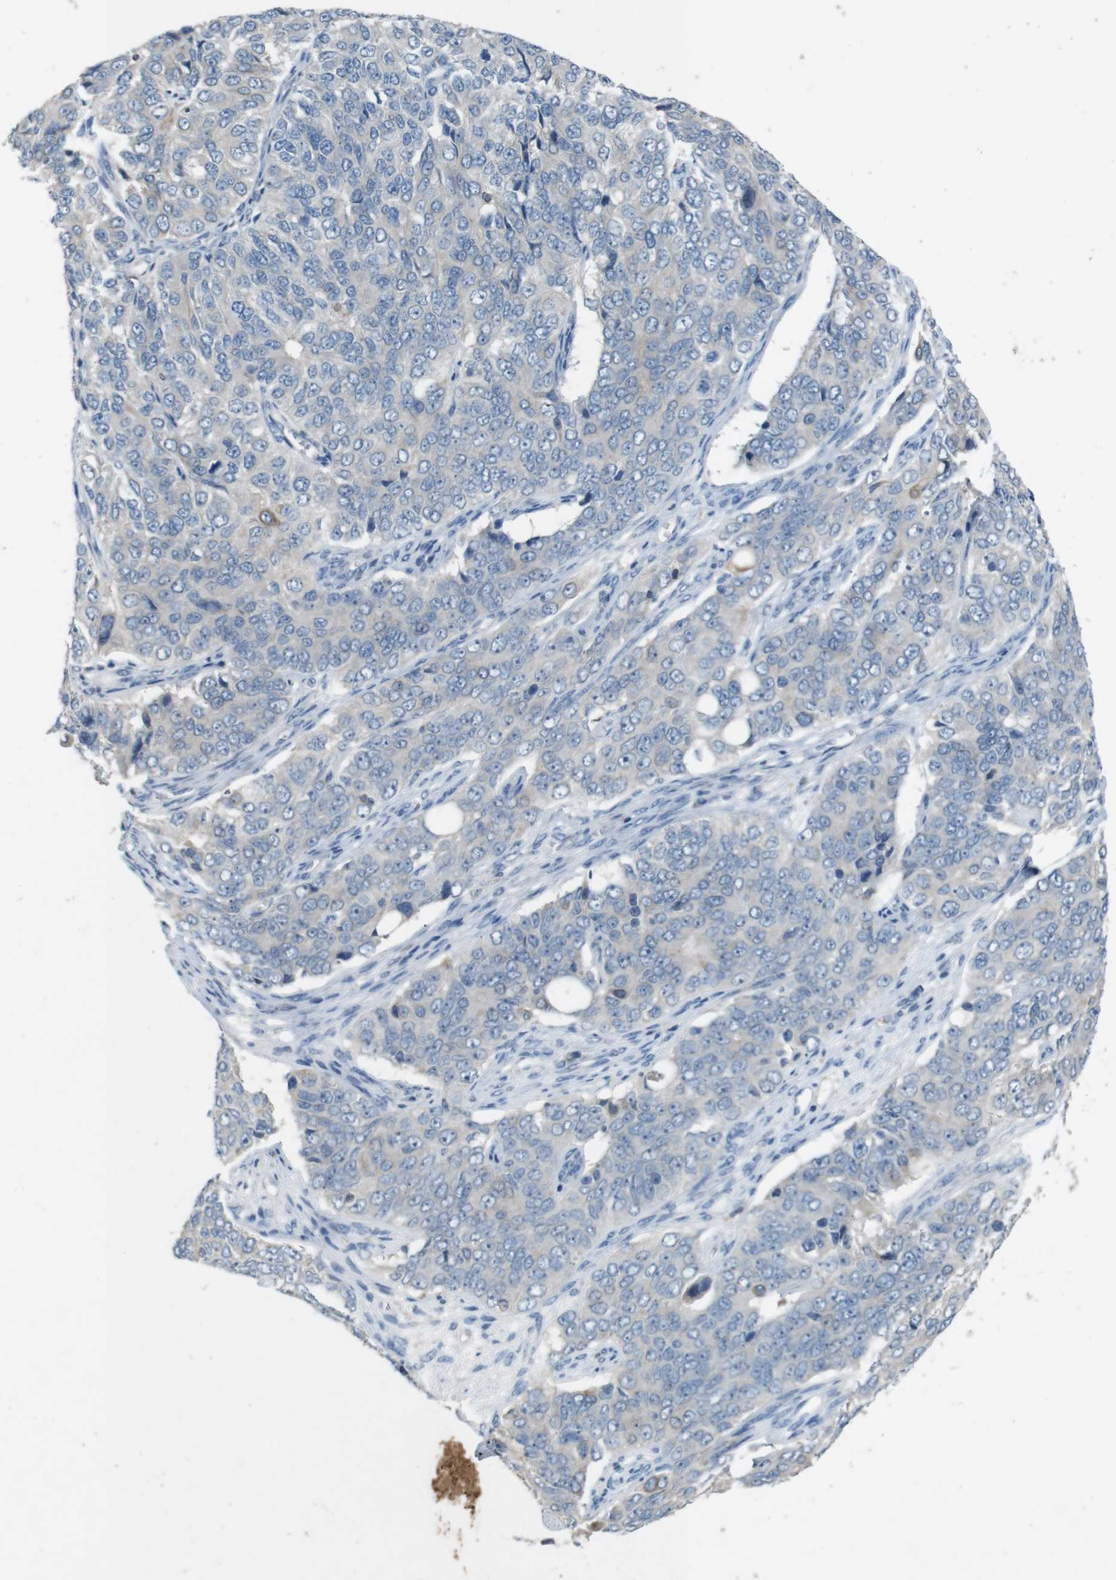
{"staining": {"intensity": "negative", "quantity": "none", "location": "none"}, "tissue": "ovarian cancer", "cell_type": "Tumor cells", "image_type": "cancer", "snomed": [{"axis": "morphology", "description": "Carcinoma, endometroid"}, {"axis": "topography", "description": "Ovary"}], "caption": "Tumor cells show no significant protein staining in endometroid carcinoma (ovarian). Nuclei are stained in blue.", "gene": "MOGAT3", "patient": {"sex": "female", "age": 51}}